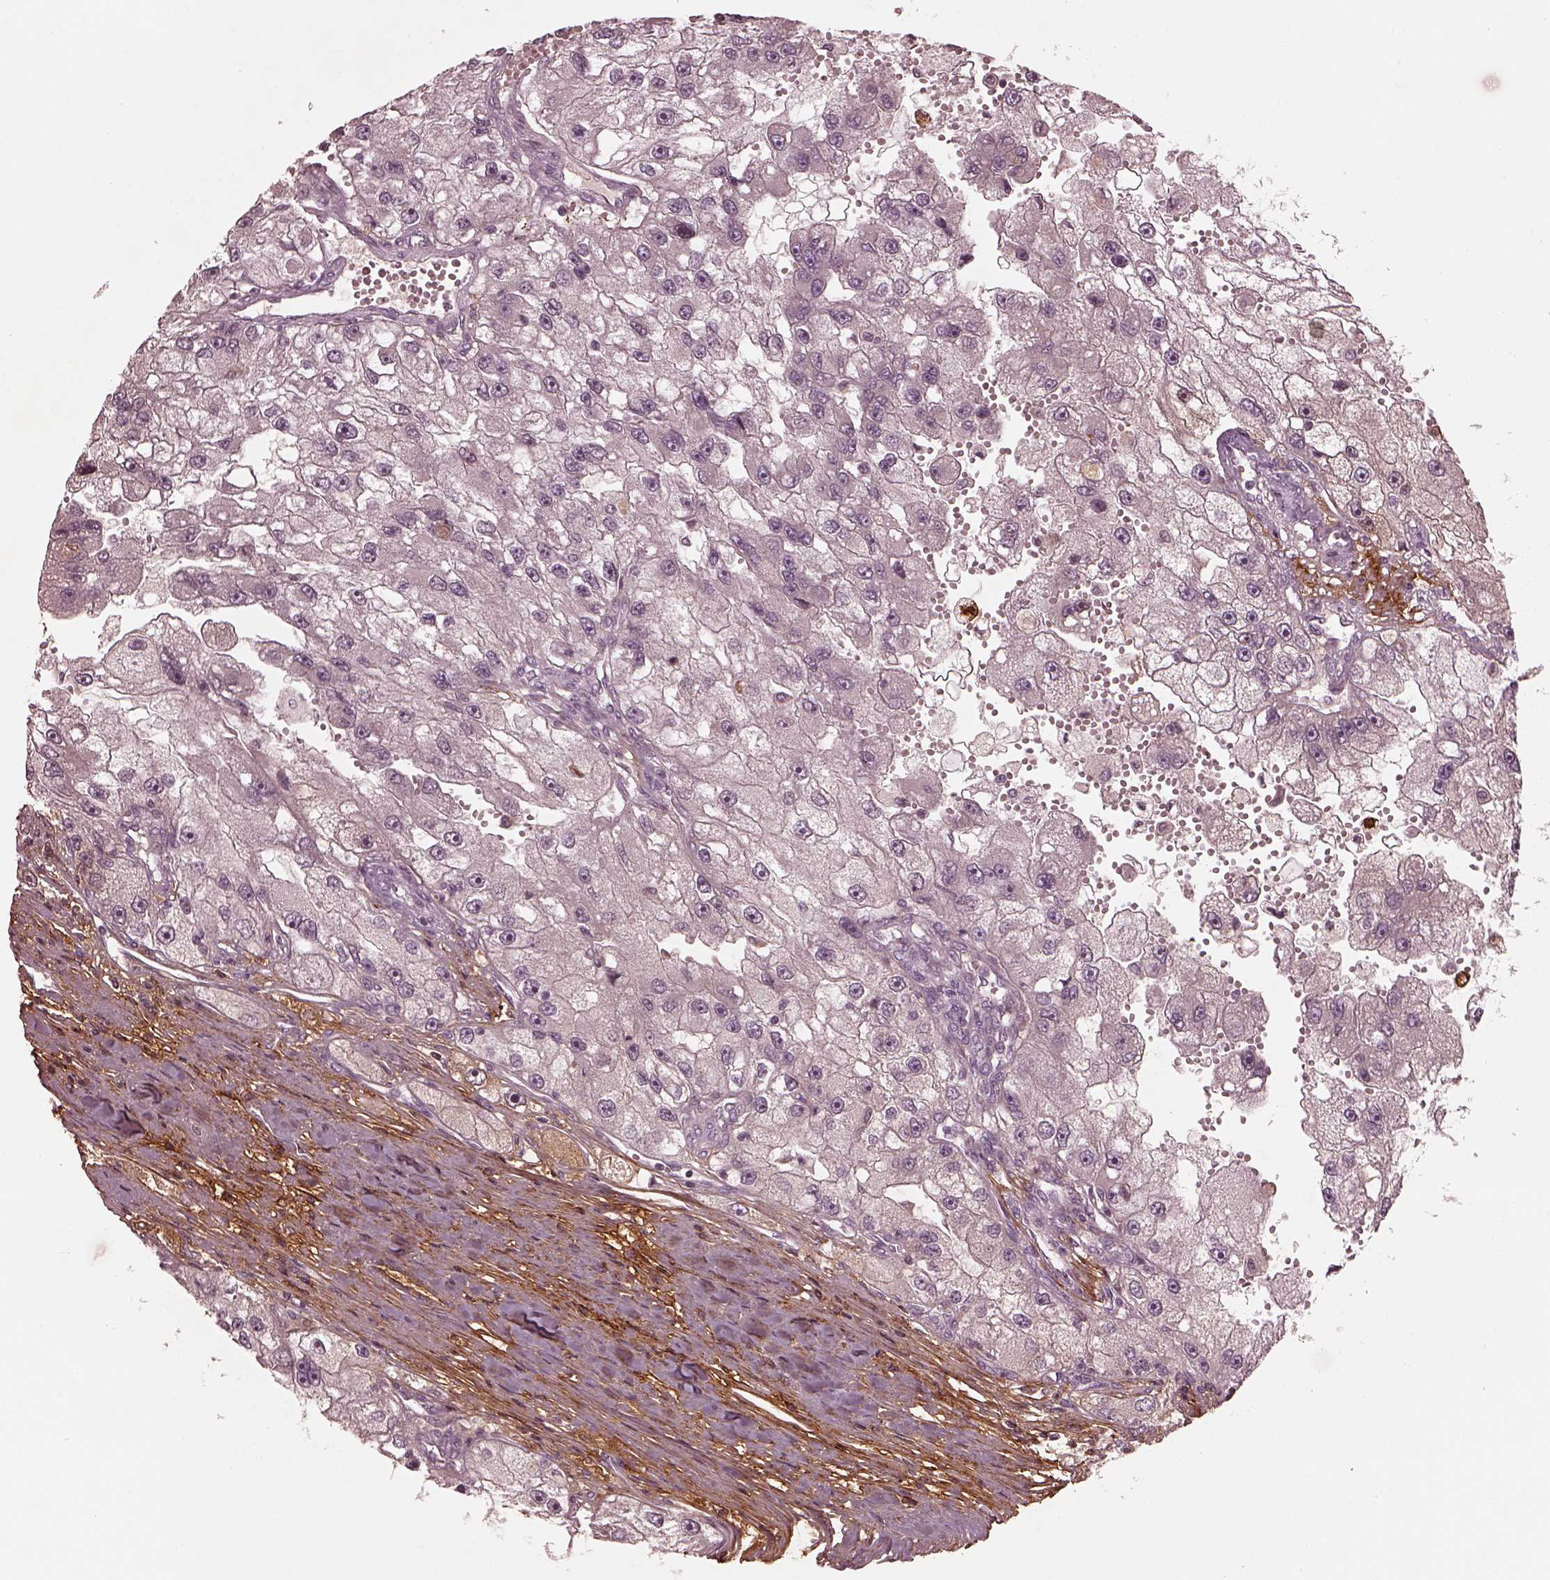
{"staining": {"intensity": "negative", "quantity": "none", "location": "none"}, "tissue": "renal cancer", "cell_type": "Tumor cells", "image_type": "cancer", "snomed": [{"axis": "morphology", "description": "Adenocarcinoma, NOS"}, {"axis": "topography", "description": "Kidney"}], "caption": "There is no significant staining in tumor cells of adenocarcinoma (renal).", "gene": "EFEMP1", "patient": {"sex": "male", "age": 63}}